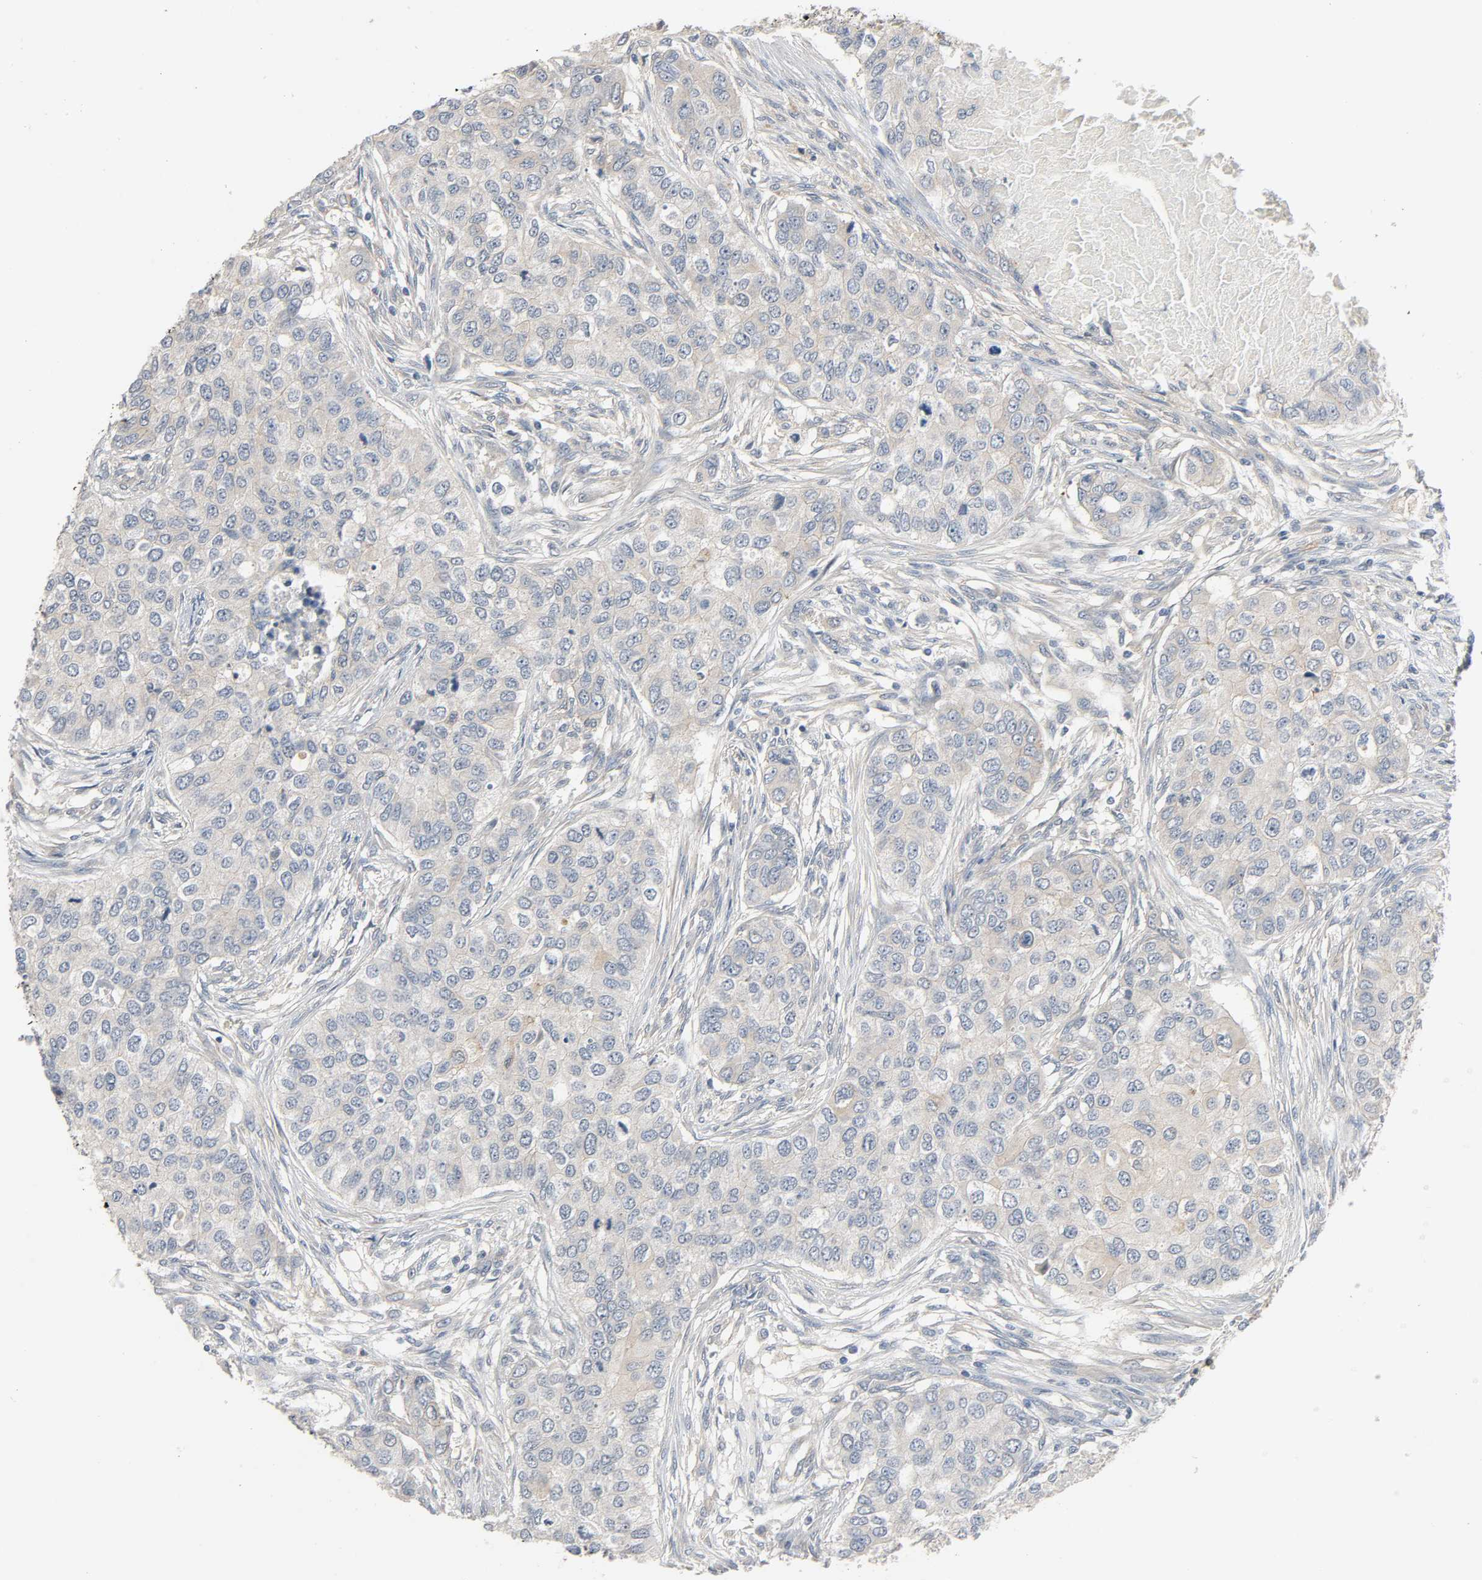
{"staining": {"intensity": "negative", "quantity": "none", "location": "none"}, "tissue": "breast cancer", "cell_type": "Tumor cells", "image_type": "cancer", "snomed": [{"axis": "morphology", "description": "Normal tissue, NOS"}, {"axis": "morphology", "description": "Duct carcinoma"}, {"axis": "topography", "description": "Breast"}], "caption": "Immunohistochemistry histopathology image of human invasive ductal carcinoma (breast) stained for a protein (brown), which exhibits no expression in tumor cells.", "gene": "LIMCH1", "patient": {"sex": "female", "age": 49}}